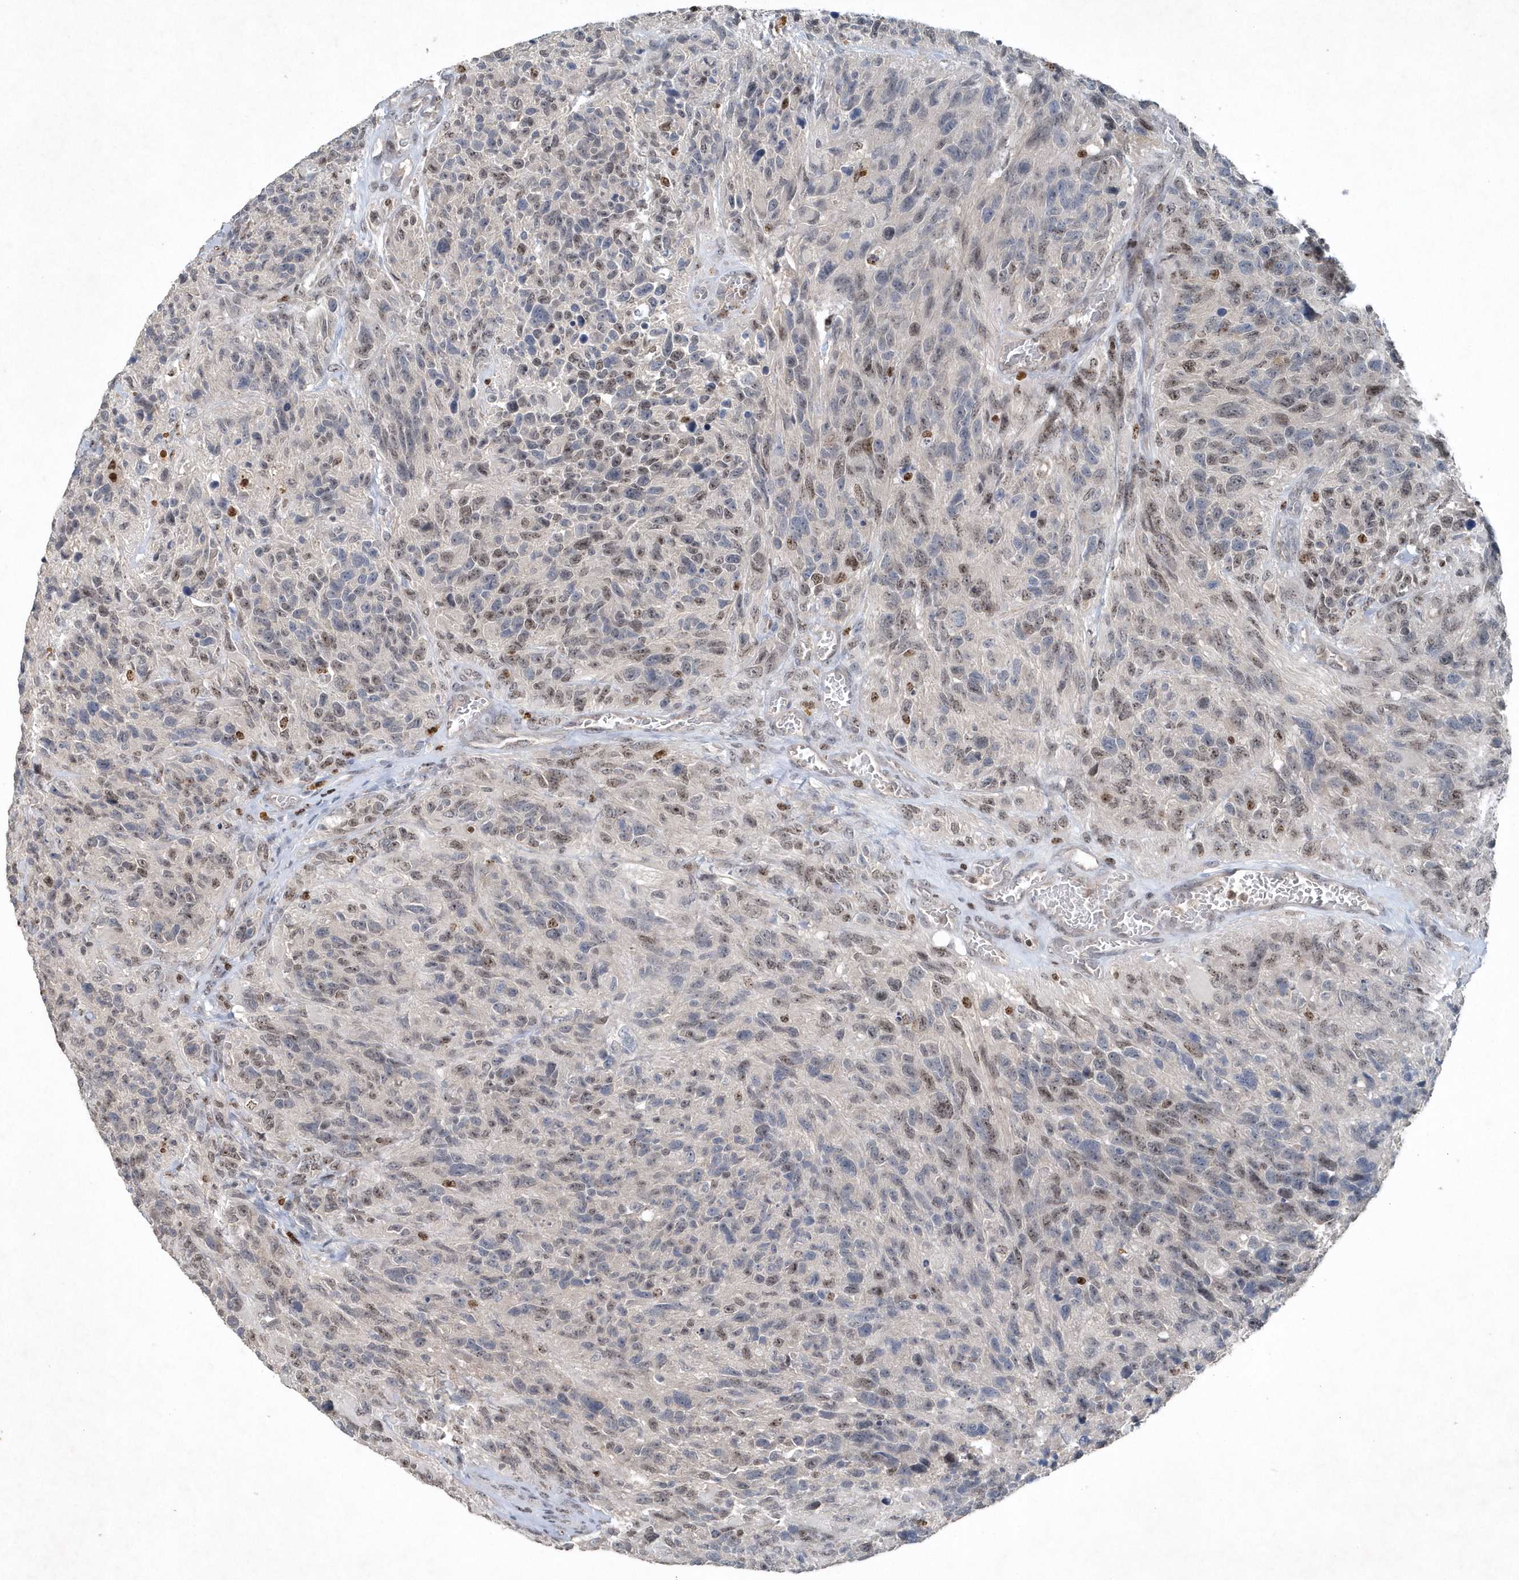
{"staining": {"intensity": "moderate", "quantity": "<25%", "location": "nuclear"}, "tissue": "glioma", "cell_type": "Tumor cells", "image_type": "cancer", "snomed": [{"axis": "morphology", "description": "Glioma, malignant, High grade"}, {"axis": "topography", "description": "Brain"}], "caption": "The image reveals staining of glioma, revealing moderate nuclear protein positivity (brown color) within tumor cells.", "gene": "QTRT2", "patient": {"sex": "male", "age": 69}}